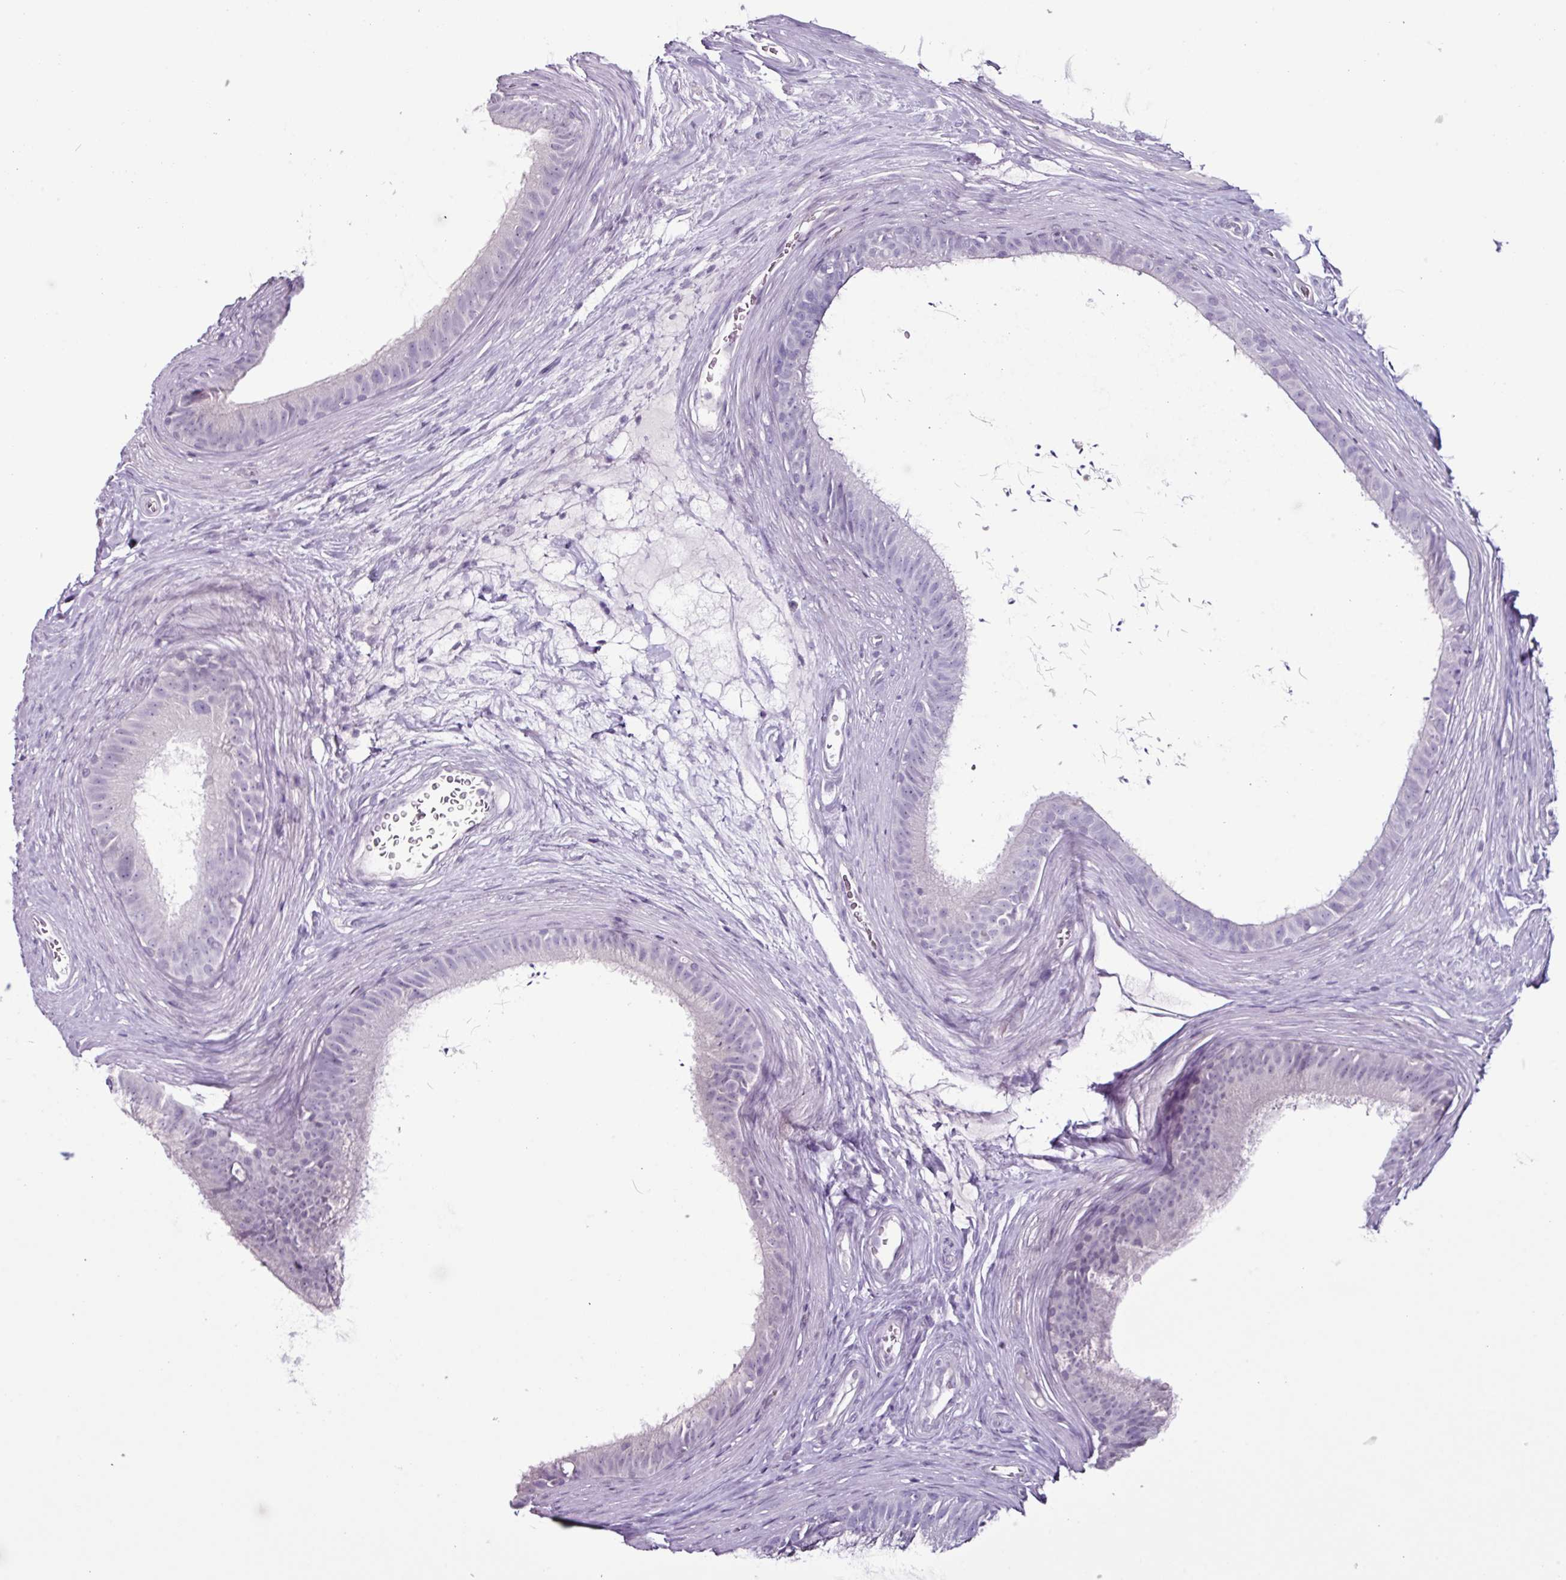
{"staining": {"intensity": "negative", "quantity": "none", "location": "none"}, "tissue": "epididymis", "cell_type": "Glandular cells", "image_type": "normal", "snomed": [{"axis": "morphology", "description": "Normal tissue, NOS"}, {"axis": "topography", "description": "Testis"}, {"axis": "topography", "description": "Epididymis"}], "caption": "Immunohistochemistry (IHC) photomicrograph of normal epididymis stained for a protein (brown), which shows no staining in glandular cells. The staining was performed using DAB (3,3'-diaminobenzidine) to visualize the protein expression in brown, while the nuclei were stained in blue with hematoxylin (Magnification: 20x).", "gene": "TMEM178A", "patient": {"sex": "male", "age": 41}}